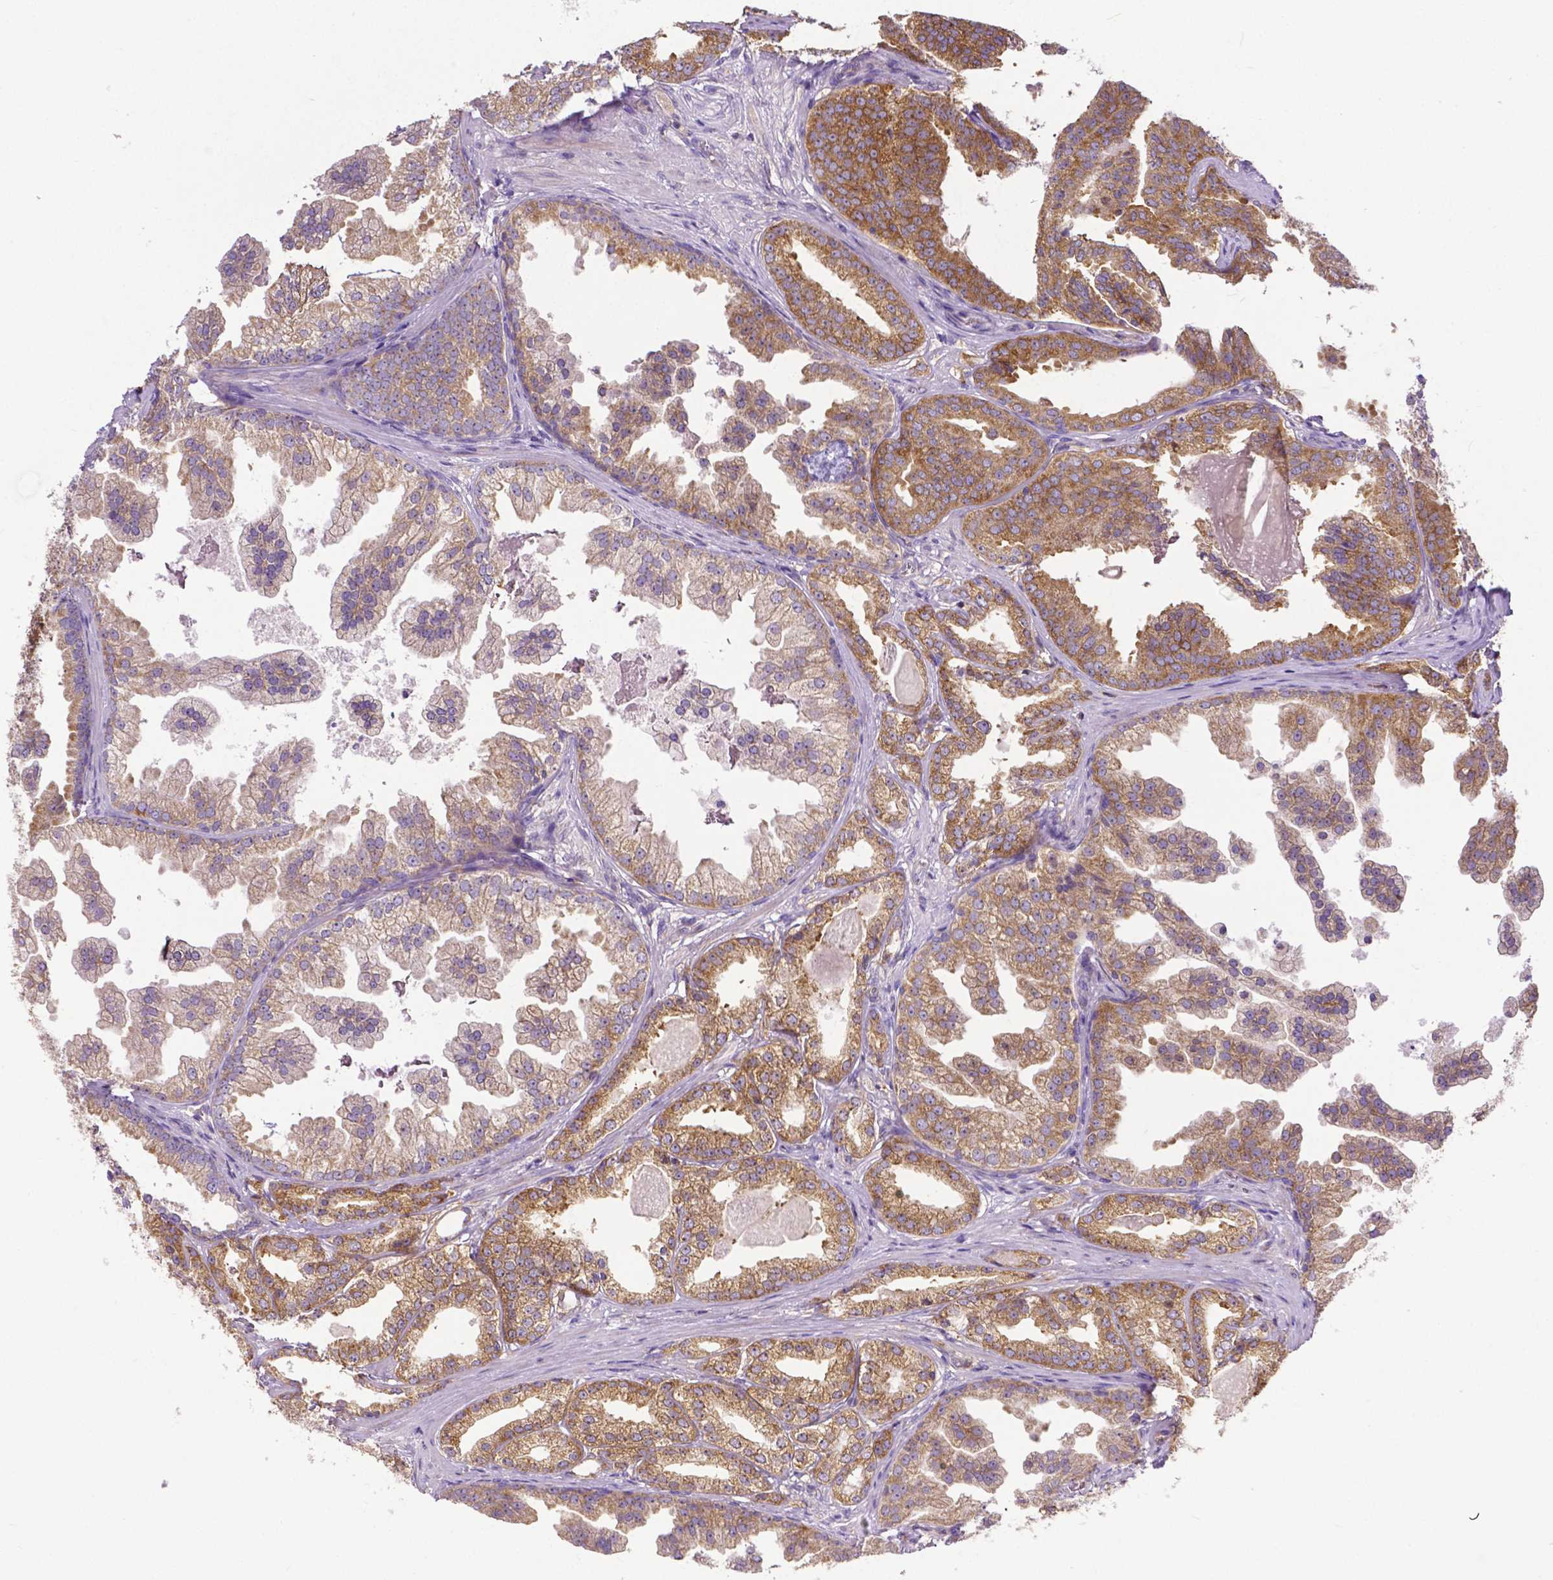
{"staining": {"intensity": "moderate", "quantity": ">75%", "location": "cytoplasmic/membranous"}, "tissue": "prostate cancer", "cell_type": "Tumor cells", "image_type": "cancer", "snomed": [{"axis": "morphology", "description": "Adenocarcinoma, Low grade"}, {"axis": "topography", "description": "Prostate"}], "caption": "The photomicrograph shows immunohistochemical staining of prostate cancer (low-grade adenocarcinoma). There is moderate cytoplasmic/membranous positivity is appreciated in approximately >75% of tumor cells. The staining is performed using DAB (3,3'-diaminobenzidine) brown chromogen to label protein expression. The nuclei are counter-stained blue using hematoxylin.", "gene": "DICER1", "patient": {"sex": "male", "age": 65}}